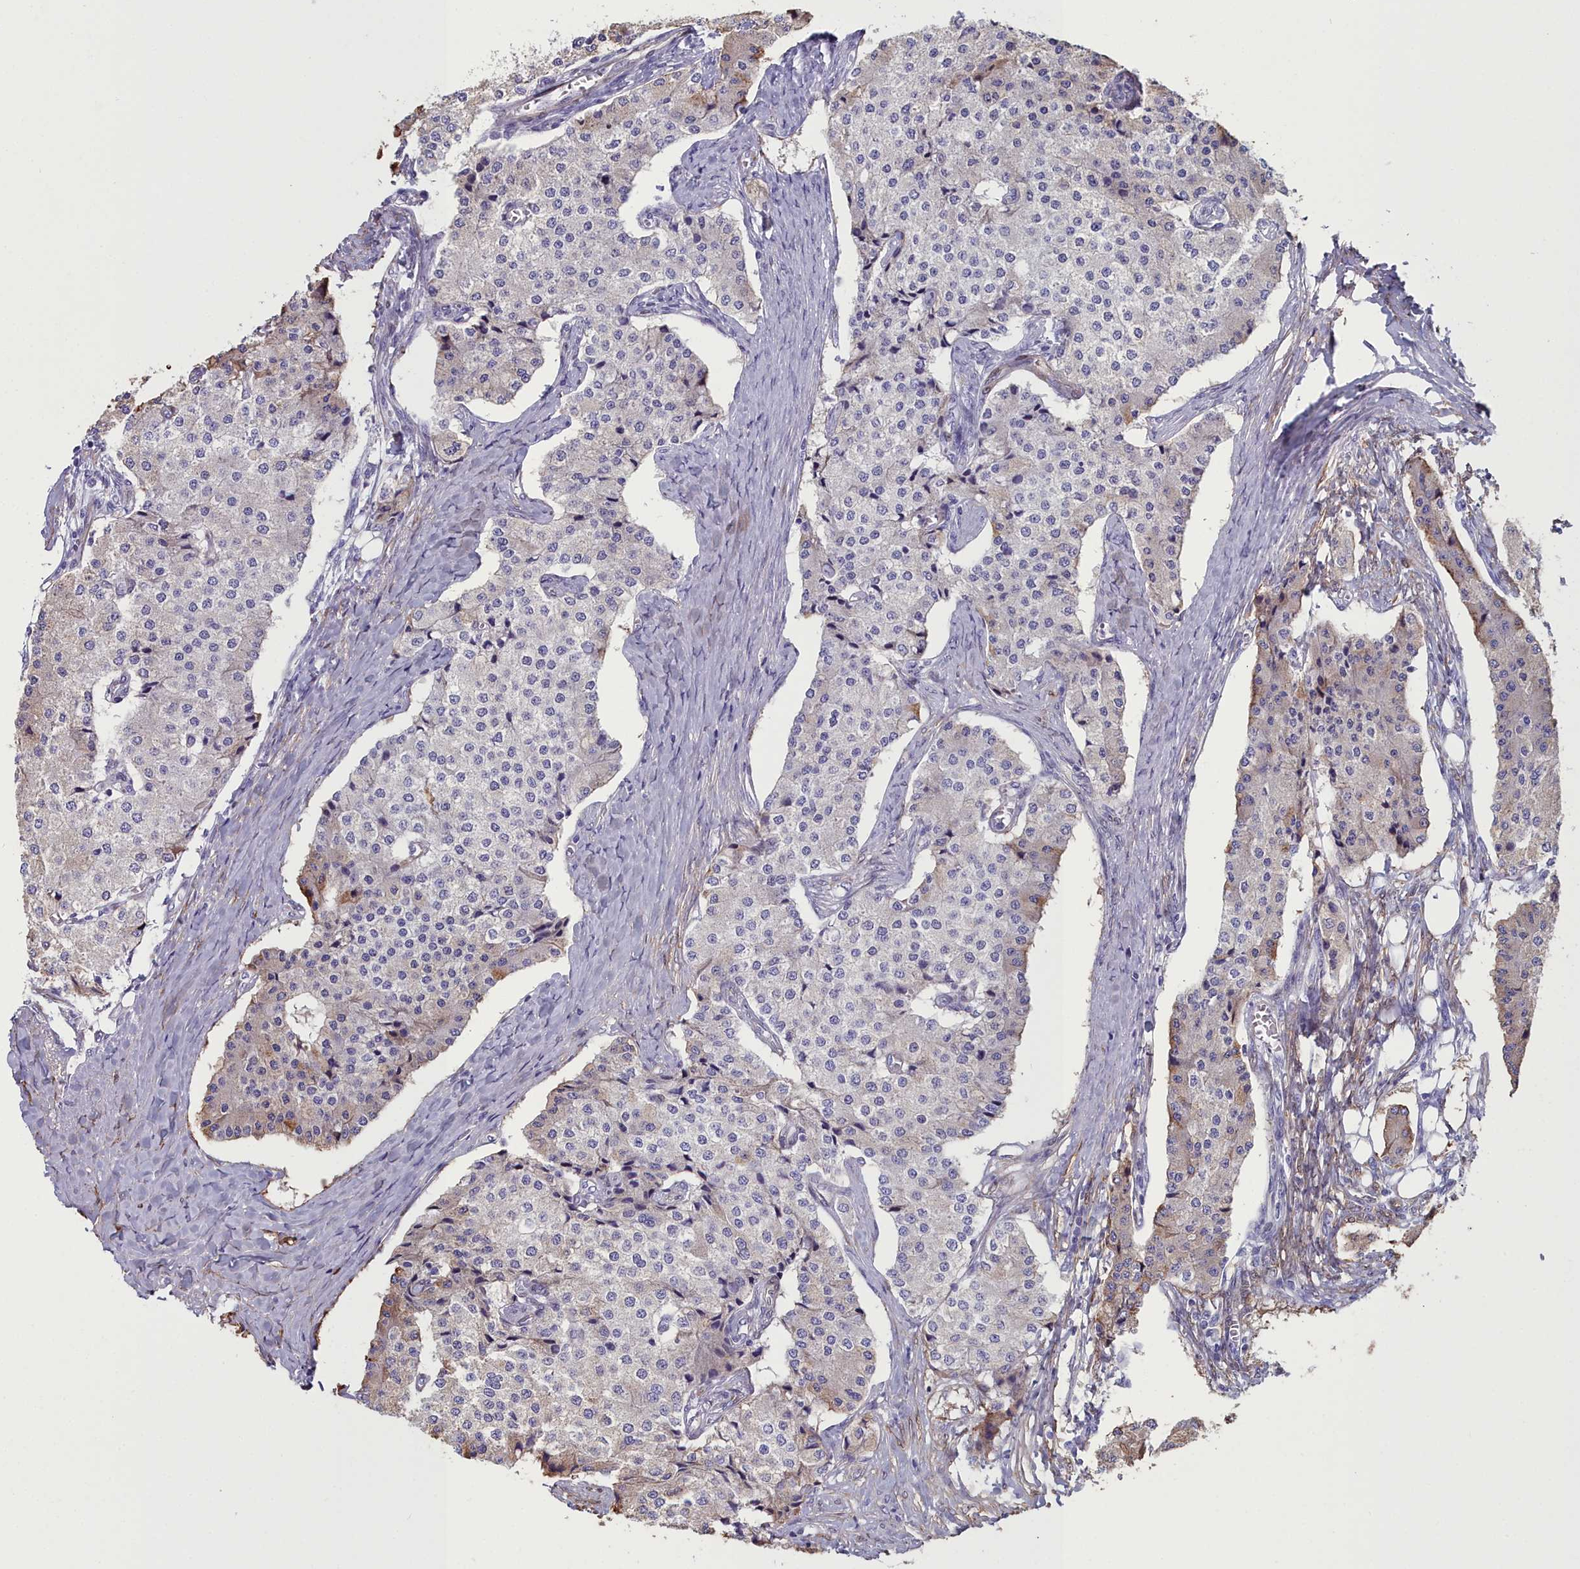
{"staining": {"intensity": "weak", "quantity": "<25%", "location": "cytoplasmic/membranous"}, "tissue": "carcinoid", "cell_type": "Tumor cells", "image_type": "cancer", "snomed": [{"axis": "morphology", "description": "Carcinoid, malignant, NOS"}, {"axis": "topography", "description": "Colon"}], "caption": "Immunohistochemical staining of malignant carcinoid demonstrates no significant staining in tumor cells. (DAB immunohistochemistry with hematoxylin counter stain).", "gene": "PPP1R14A", "patient": {"sex": "female", "age": 52}}